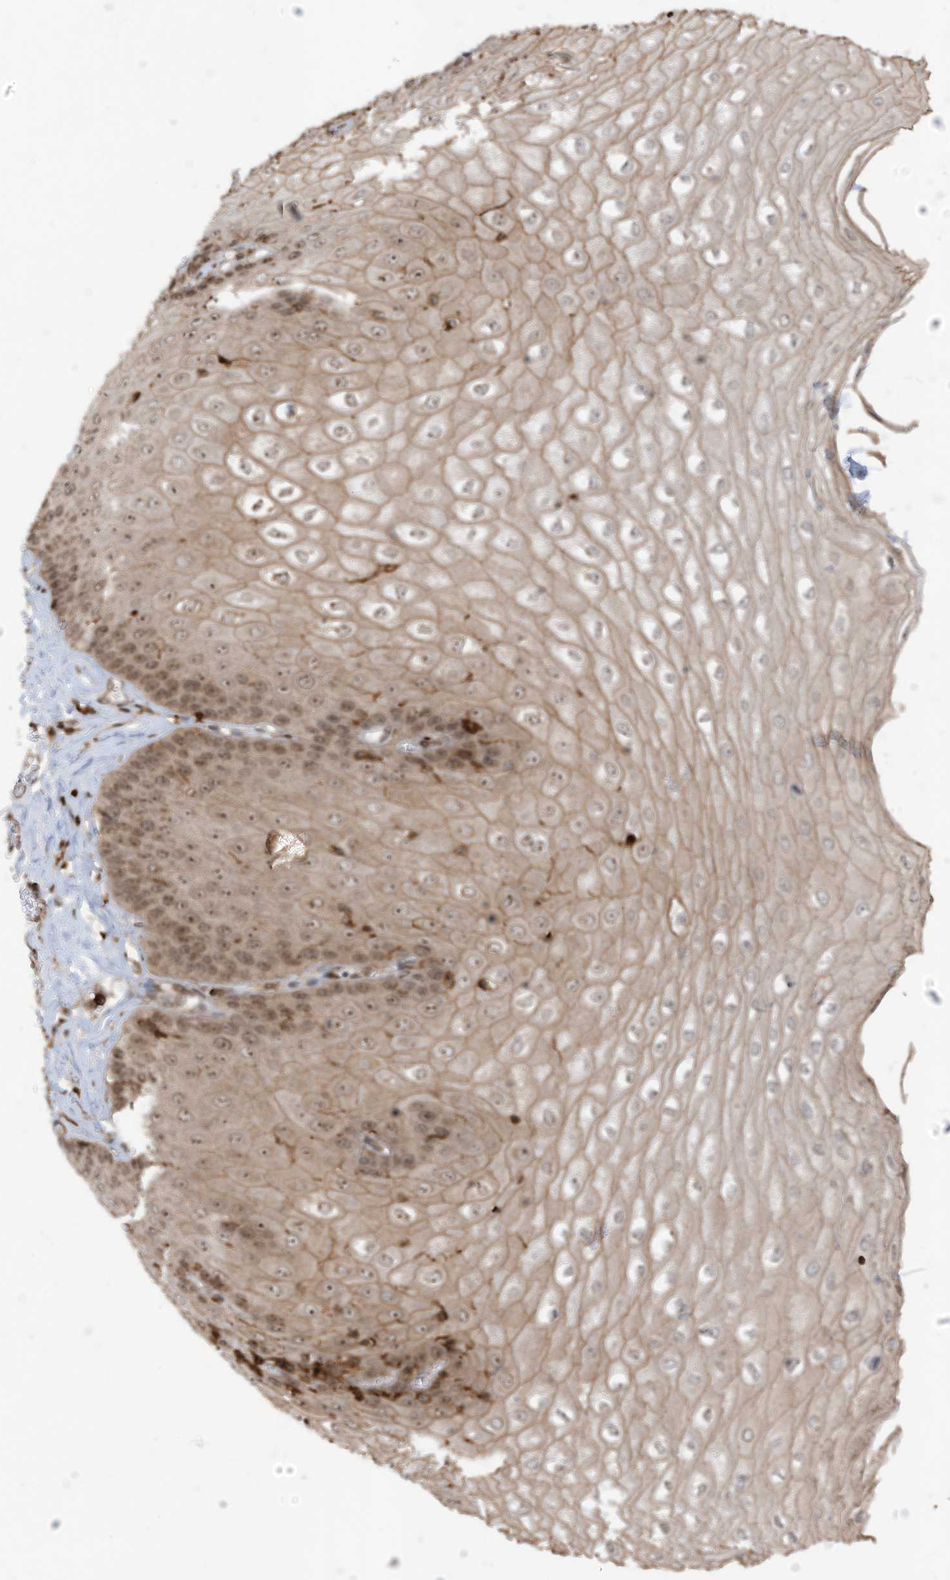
{"staining": {"intensity": "strong", "quantity": "25%-75%", "location": "nuclear"}, "tissue": "esophagus", "cell_type": "Squamous epithelial cells", "image_type": "normal", "snomed": [{"axis": "morphology", "description": "Normal tissue, NOS"}, {"axis": "topography", "description": "Esophagus"}], "caption": "Immunohistochemical staining of benign human esophagus reveals strong nuclear protein positivity in about 25%-75% of squamous epithelial cells.", "gene": "REPIN1", "patient": {"sex": "male", "age": 60}}